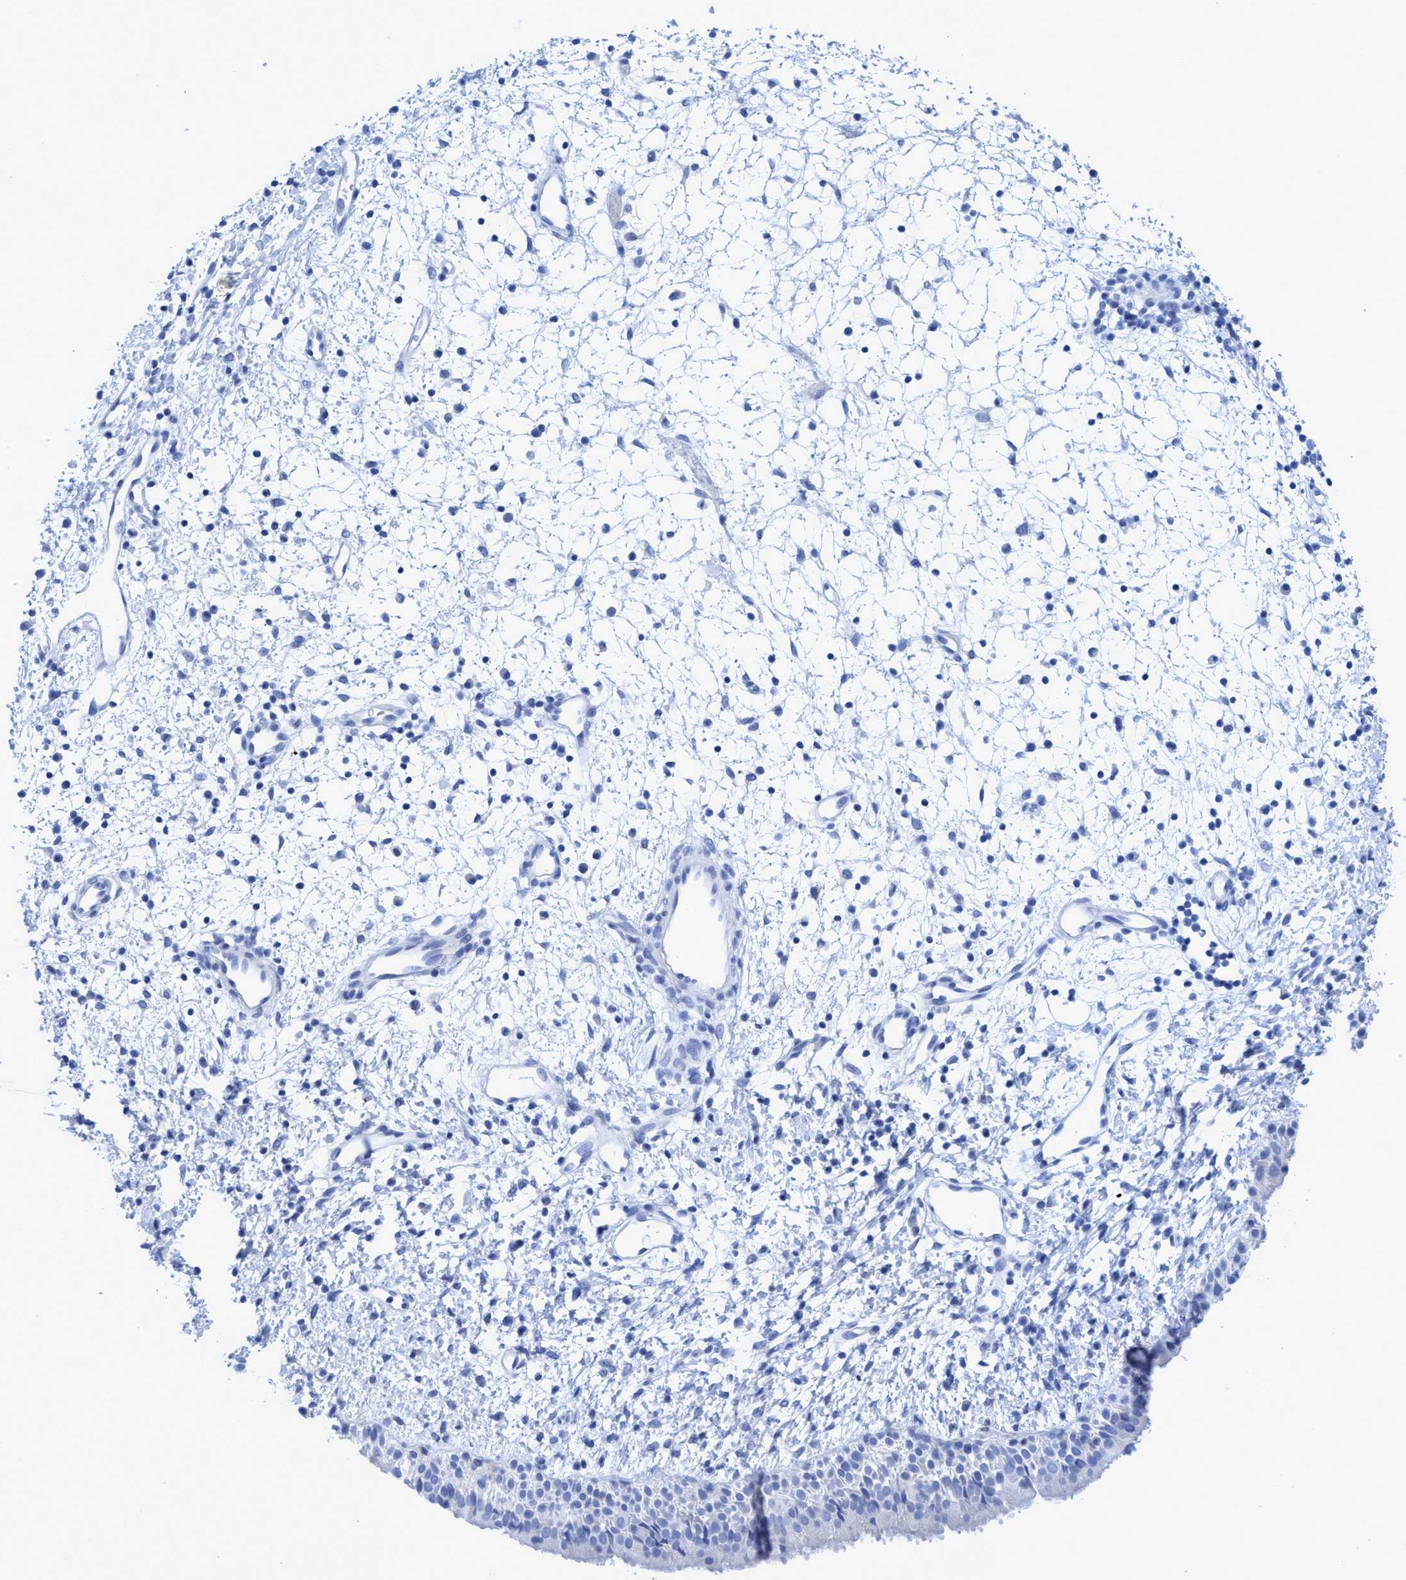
{"staining": {"intensity": "negative", "quantity": "none", "location": "none"}, "tissue": "nasopharynx", "cell_type": "Respiratory epithelial cells", "image_type": "normal", "snomed": [{"axis": "morphology", "description": "Normal tissue, NOS"}, {"axis": "topography", "description": "Nasopharynx"}], "caption": "This image is of benign nasopharynx stained with immunohistochemistry to label a protein in brown with the nuclei are counter-stained blue. There is no staining in respiratory epithelial cells.", "gene": "PLPPR1", "patient": {"sex": "male", "age": 22}}